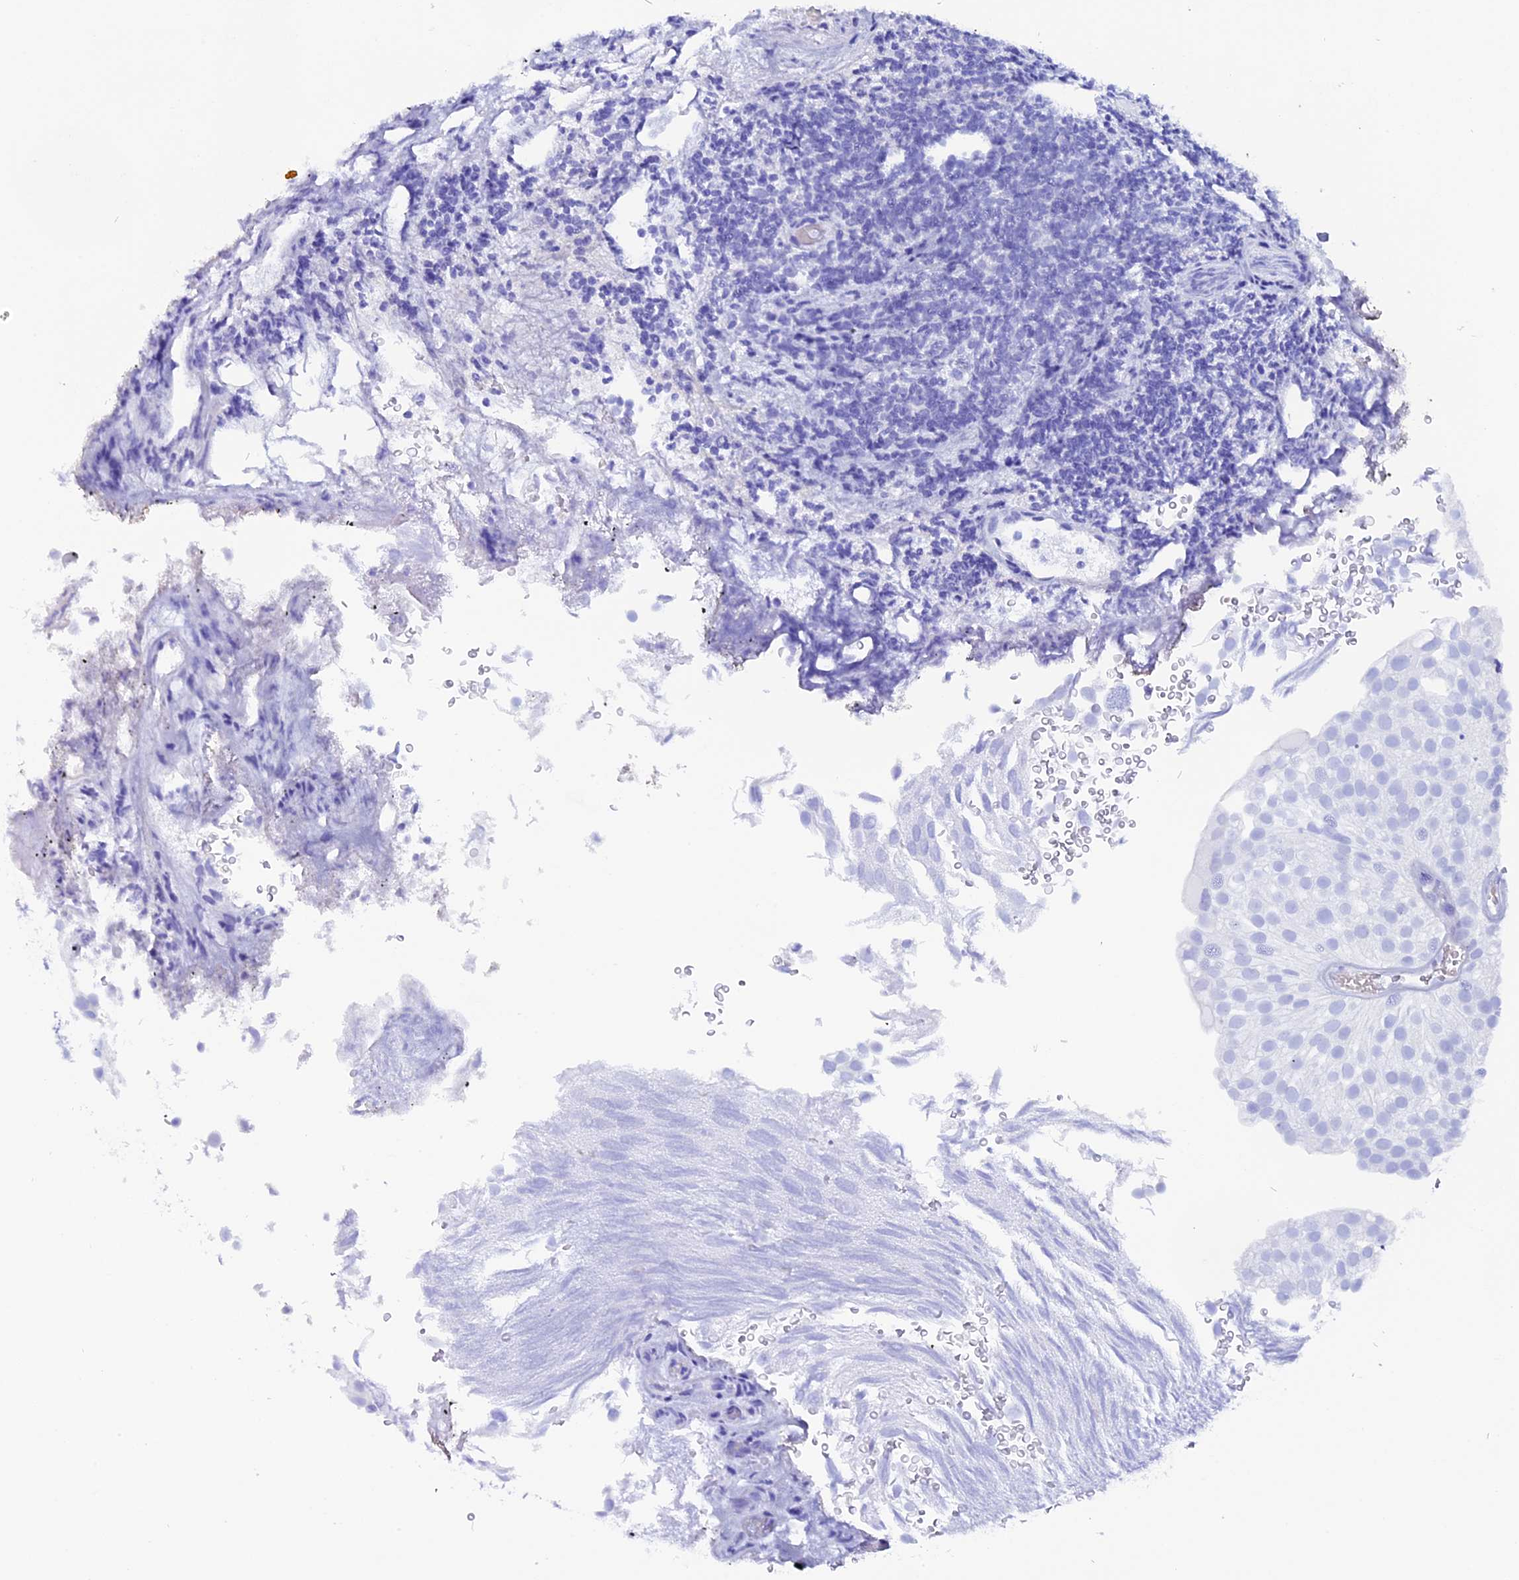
{"staining": {"intensity": "negative", "quantity": "none", "location": "none"}, "tissue": "urothelial cancer", "cell_type": "Tumor cells", "image_type": "cancer", "snomed": [{"axis": "morphology", "description": "Urothelial carcinoma, Low grade"}, {"axis": "topography", "description": "Urinary bladder"}], "caption": "Tumor cells show no significant expression in urothelial cancer. The staining is performed using DAB brown chromogen with nuclei counter-stained in using hematoxylin.", "gene": "ANKRD29", "patient": {"sex": "male", "age": 78}}